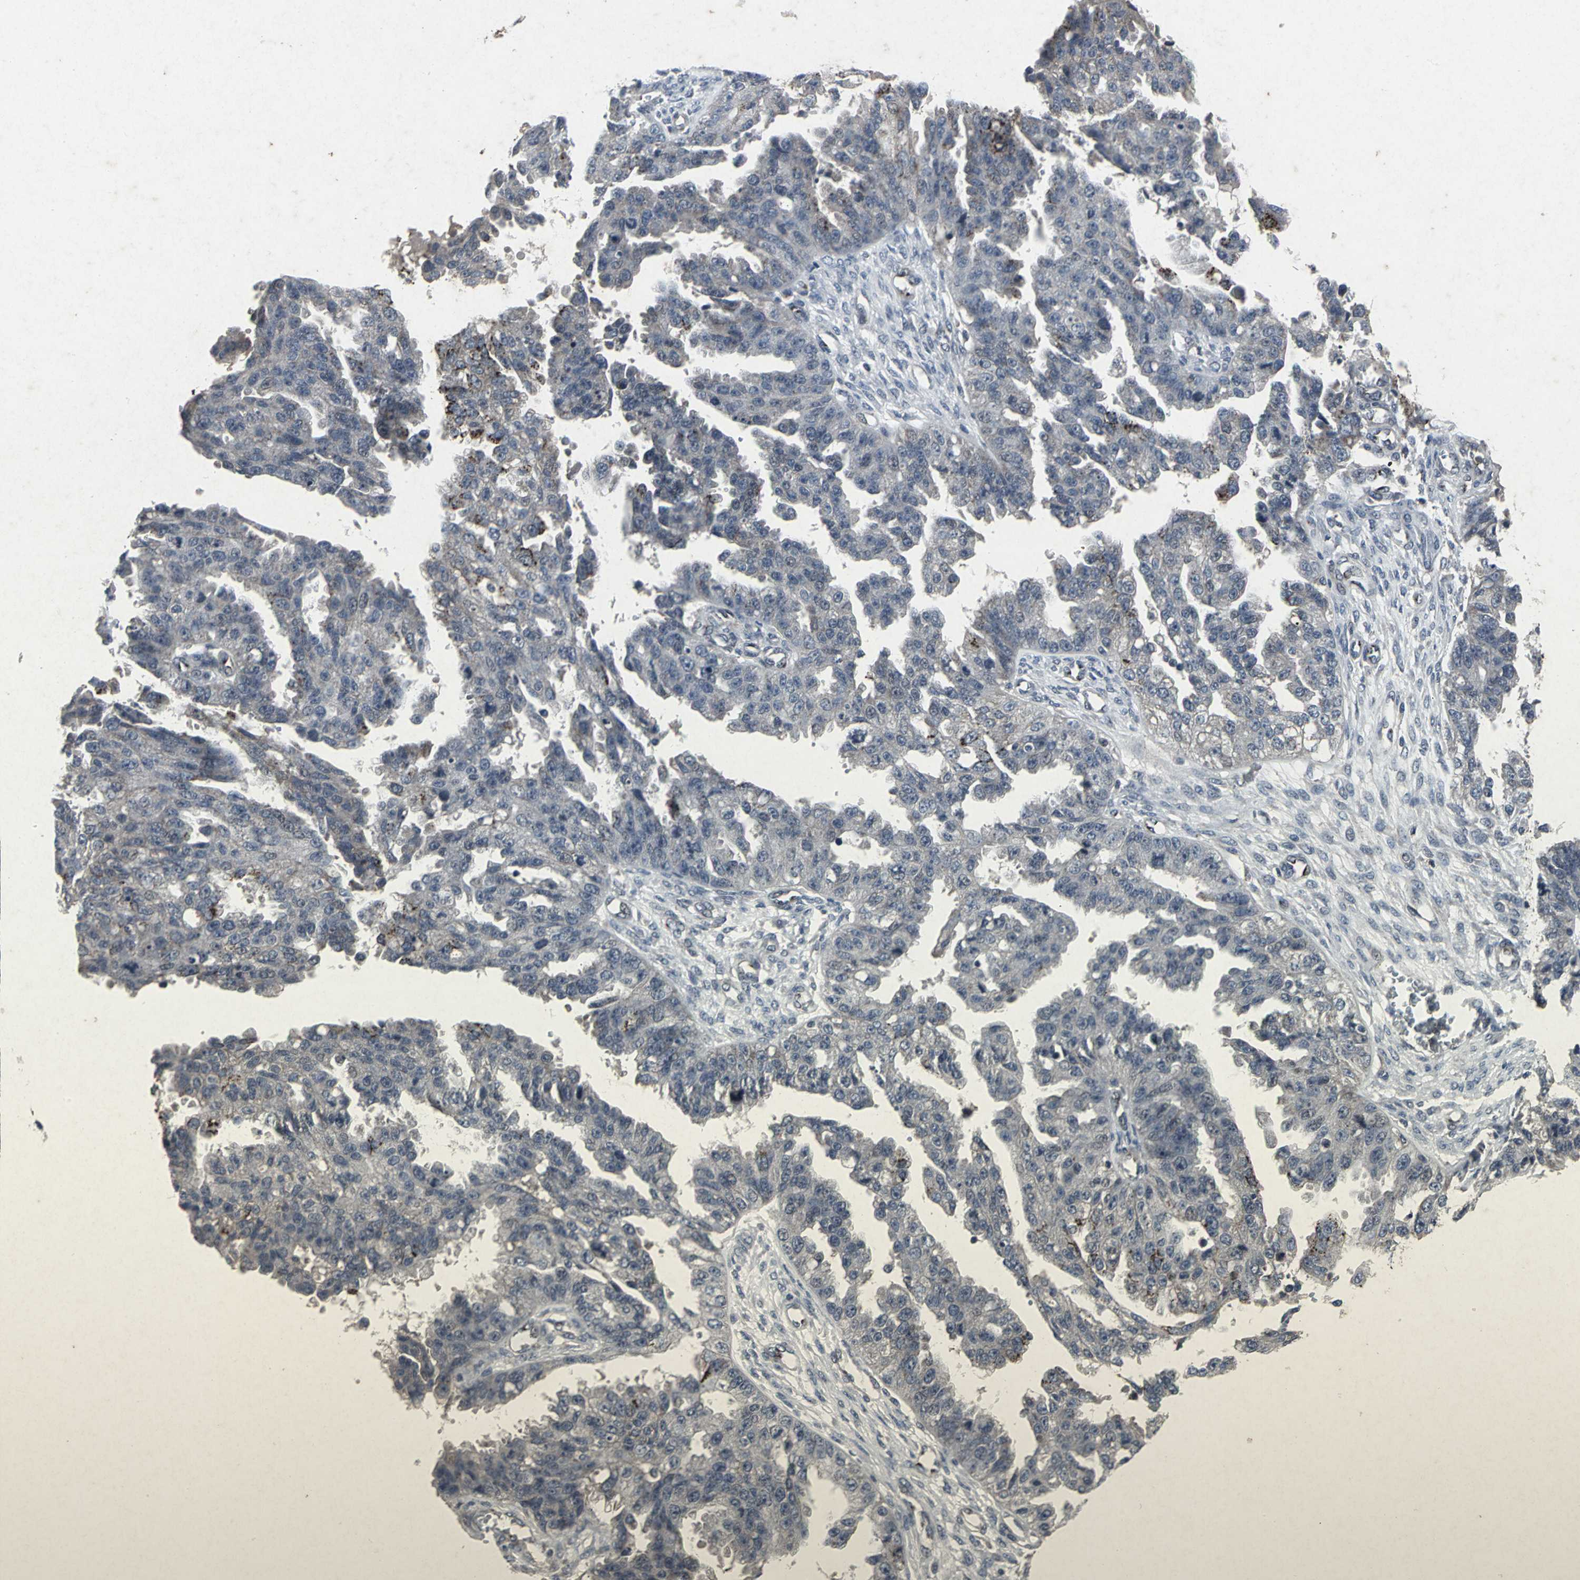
{"staining": {"intensity": "strong", "quantity": "25%-75%", "location": "cytoplasmic/membranous"}, "tissue": "ovarian cancer", "cell_type": "Tumor cells", "image_type": "cancer", "snomed": [{"axis": "morphology", "description": "Carcinoma, NOS"}, {"axis": "topography", "description": "Soft tissue"}, {"axis": "topography", "description": "Ovary"}], "caption": "A high-resolution micrograph shows immunohistochemistry staining of ovarian carcinoma, which demonstrates strong cytoplasmic/membranous positivity in approximately 25%-75% of tumor cells.", "gene": "BMP4", "patient": {"sex": "female", "age": 54}}